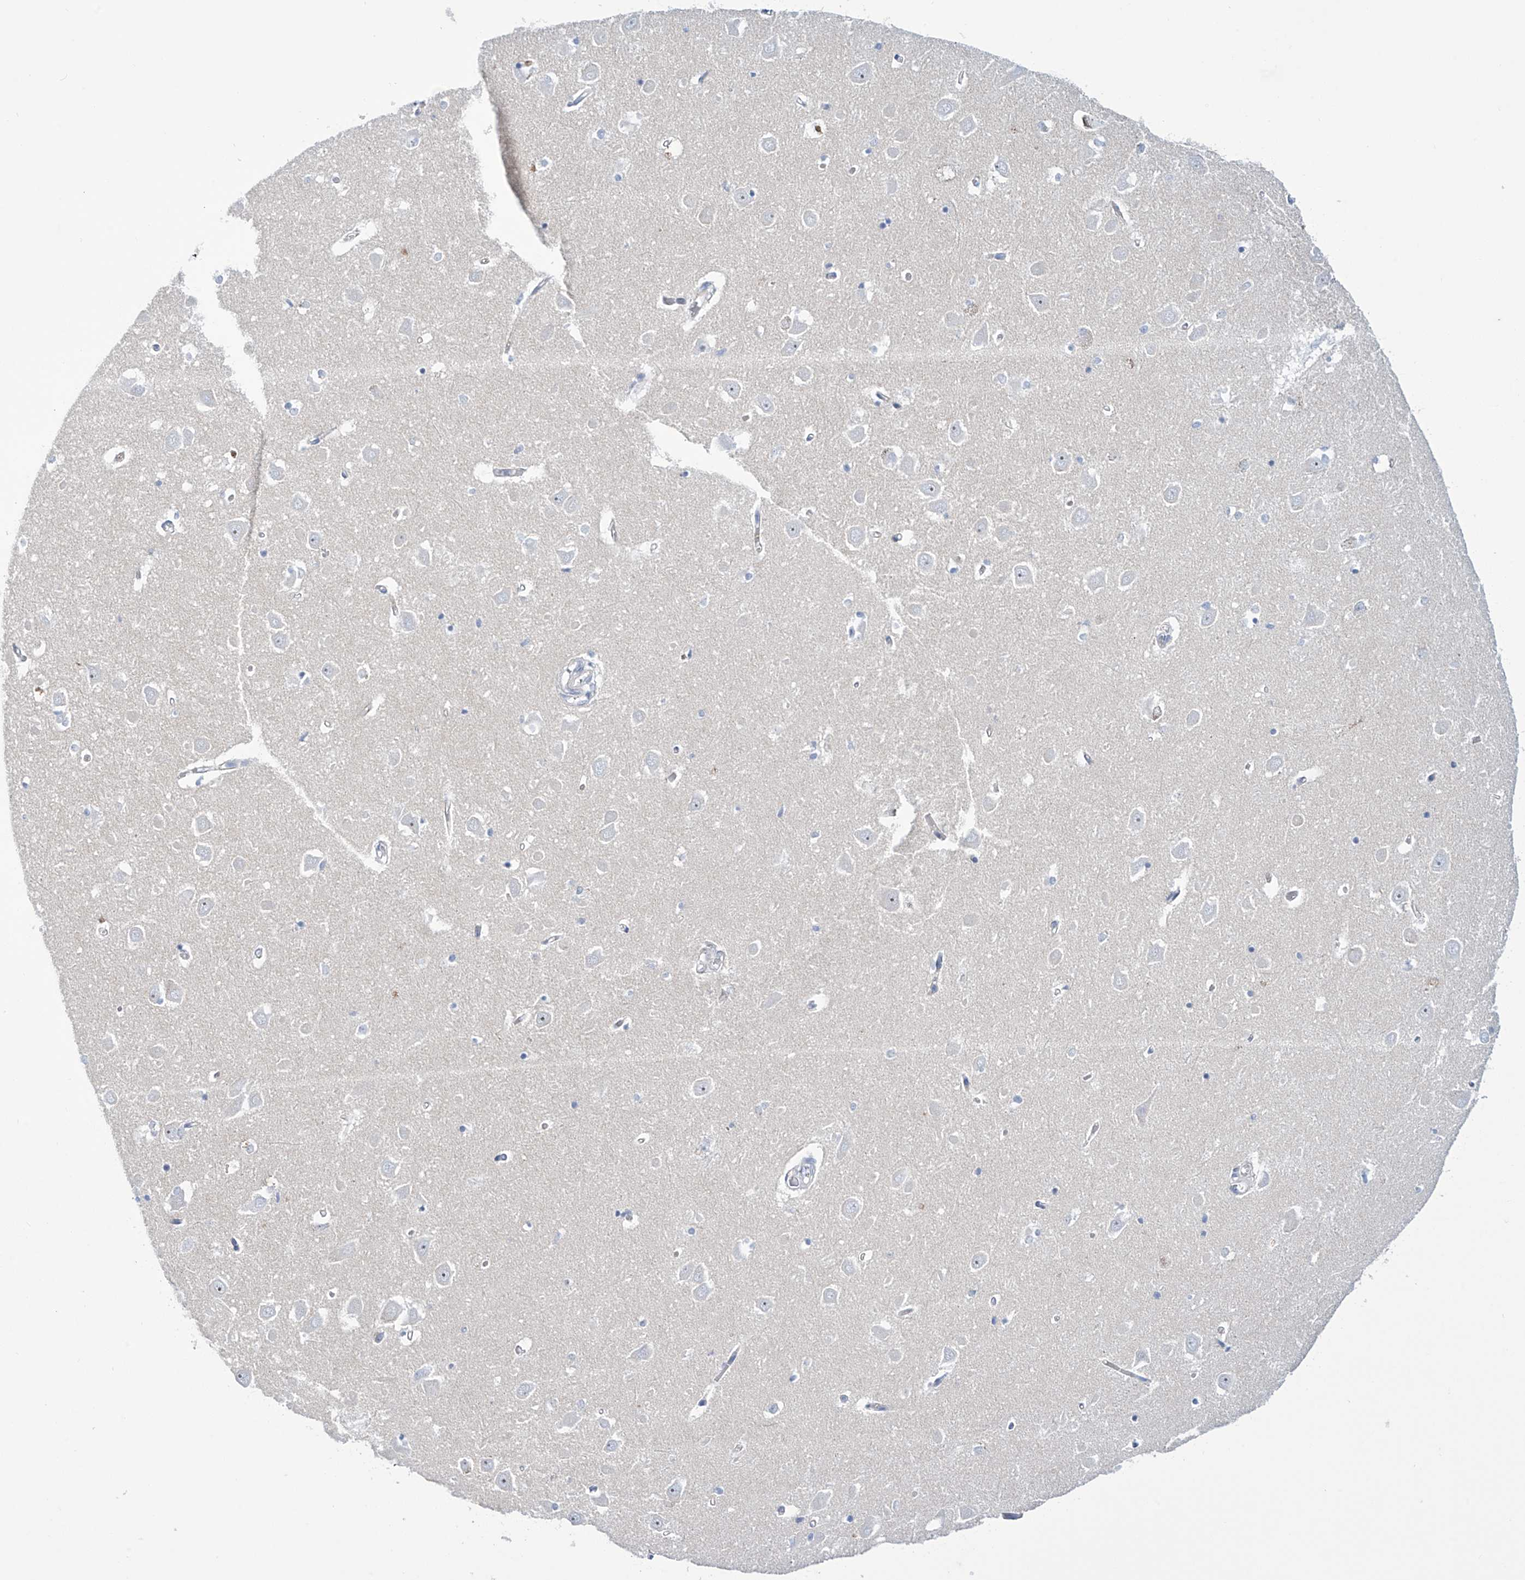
{"staining": {"intensity": "negative", "quantity": "none", "location": "none"}, "tissue": "hippocampus", "cell_type": "Glial cells", "image_type": "normal", "snomed": [{"axis": "morphology", "description": "Normal tissue, NOS"}, {"axis": "topography", "description": "Hippocampus"}], "caption": "Immunohistochemical staining of unremarkable human hippocampus exhibits no significant positivity in glial cells. (DAB immunohistochemistry visualized using brightfield microscopy, high magnification).", "gene": "TRIM60", "patient": {"sex": "male", "age": 70}}